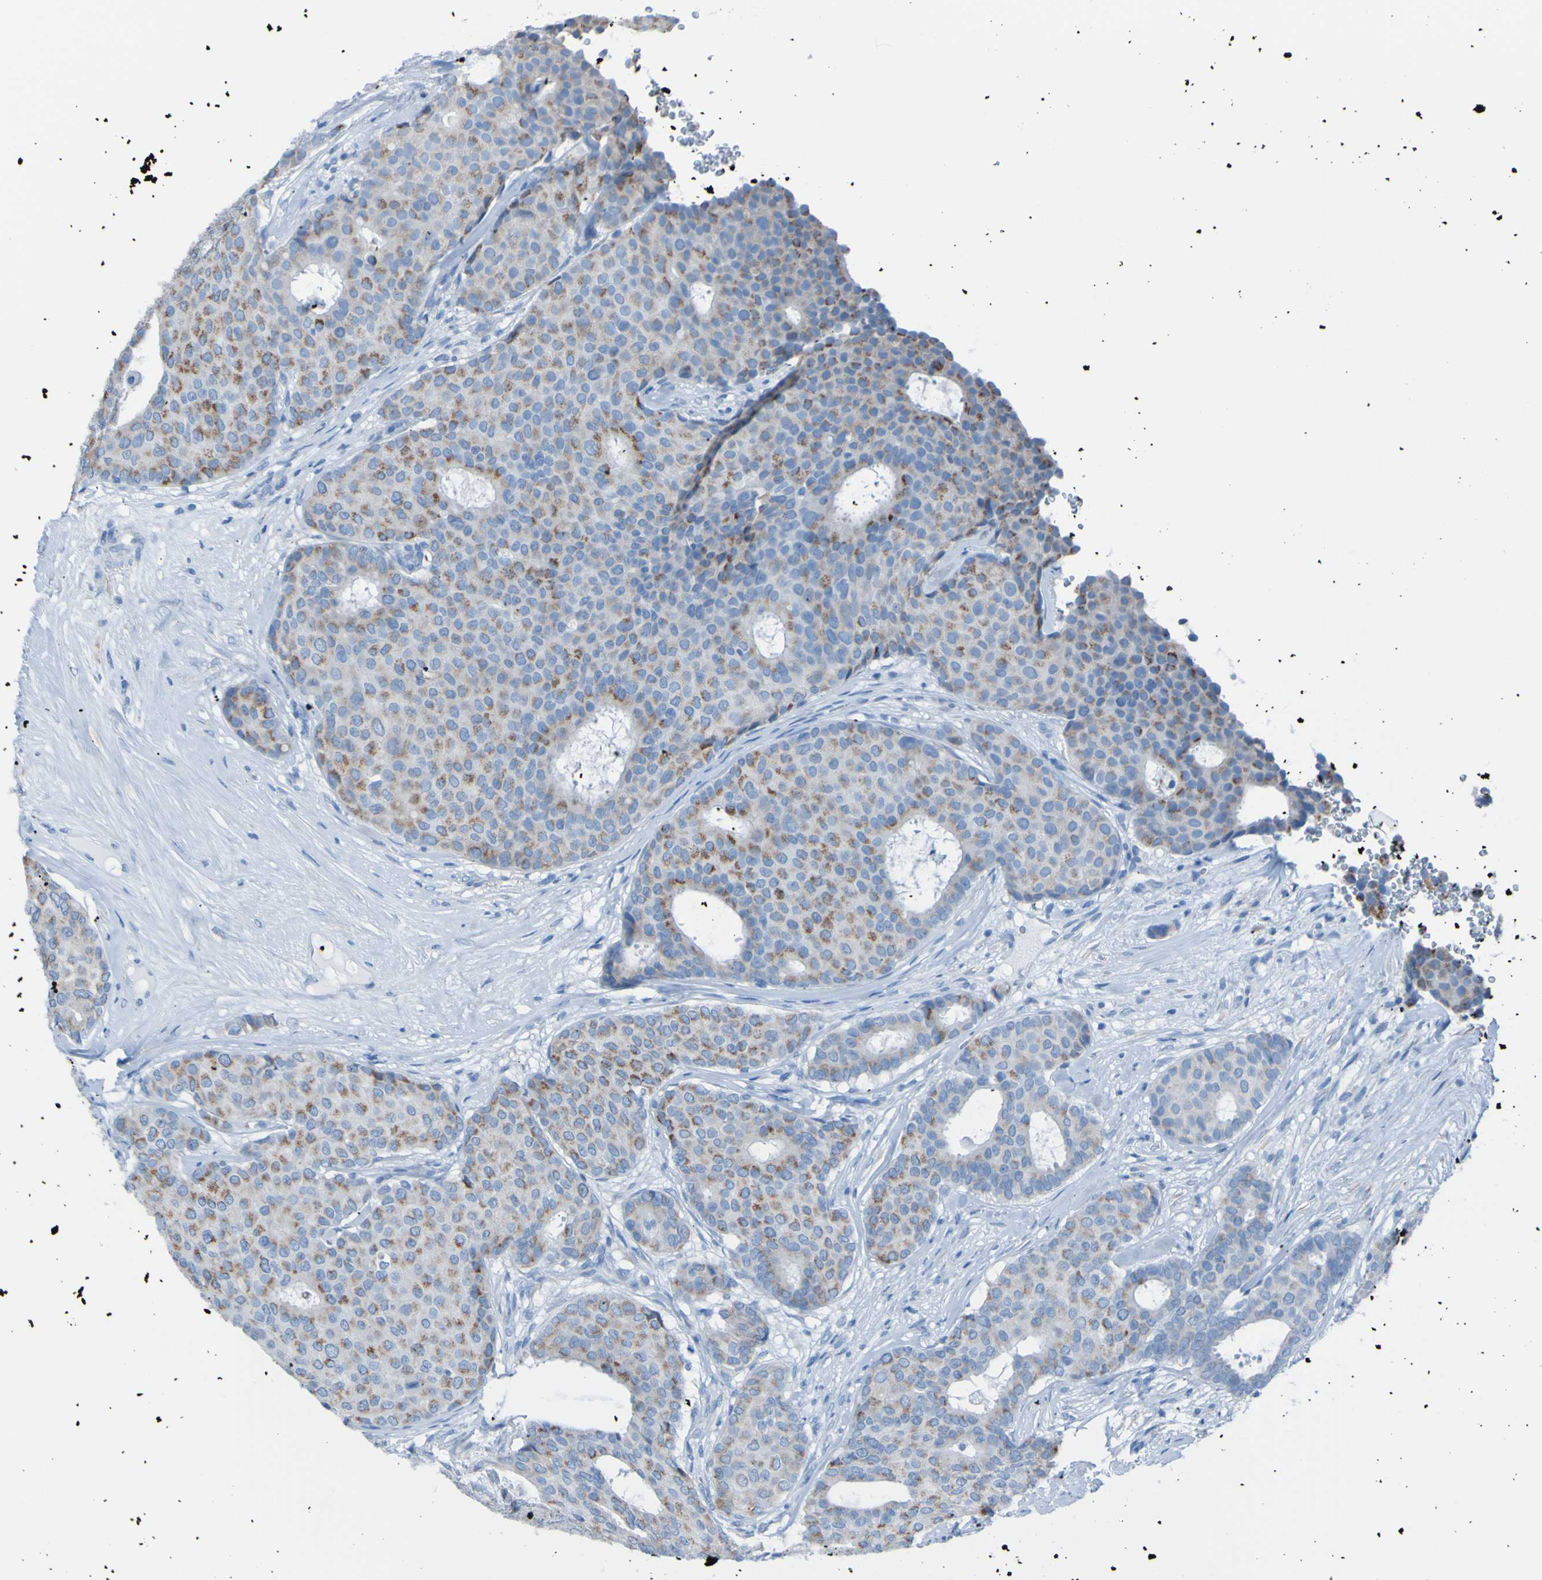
{"staining": {"intensity": "moderate", "quantity": "<25%", "location": "cytoplasmic/membranous"}, "tissue": "breast cancer", "cell_type": "Tumor cells", "image_type": "cancer", "snomed": [{"axis": "morphology", "description": "Duct carcinoma"}, {"axis": "topography", "description": "Breast"}], "caption": "Breast cancer stained with immunohistochemistry shows moderate cytoplasmic/membranous positivity in approximately <25% of tumor cells.", "gene": "ACMSD", "patient": {"sex": "female", "age": 75}}